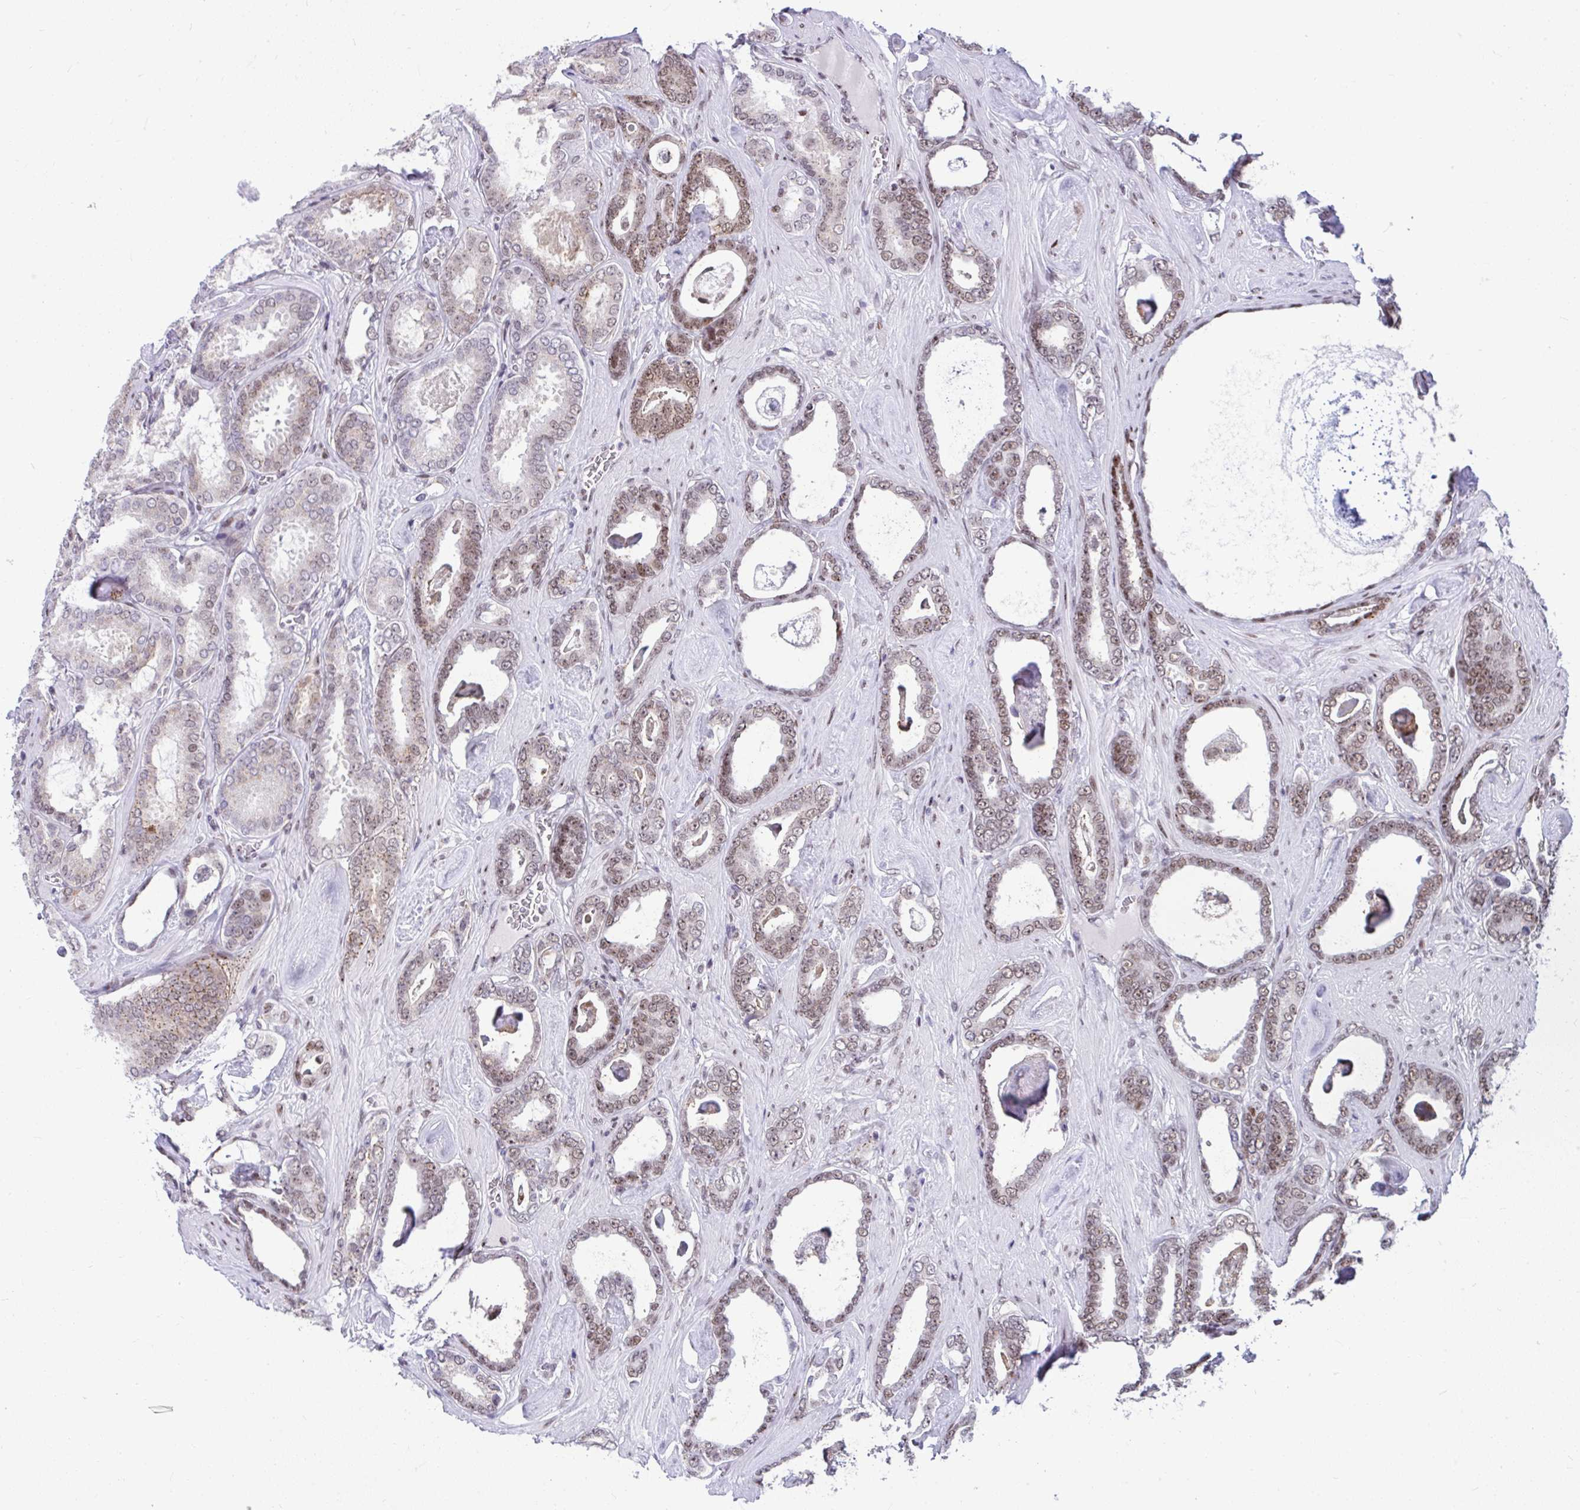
{"staining": {"intensity": "weak", "quantity": "25%-75%", "location": "nuclear"}, "tissue": "prostate cancer", "cell_type": "Tumor cells", "image_type": "cancer", "snomed": [{"axis": "morphology", "description": "Adenocarcinoma, High grade"}, {"axis": "topography", "description": "Prostate"}], "caption": "DAB immunohistochemical staining of human high-grade adenocarcinoma (prostate) demonstrates weak nuclear protein positivity in about 25%-75% of tumor cells.", "gene": "SLC35C2", "patient": {"sex": "male", "age": 63}}